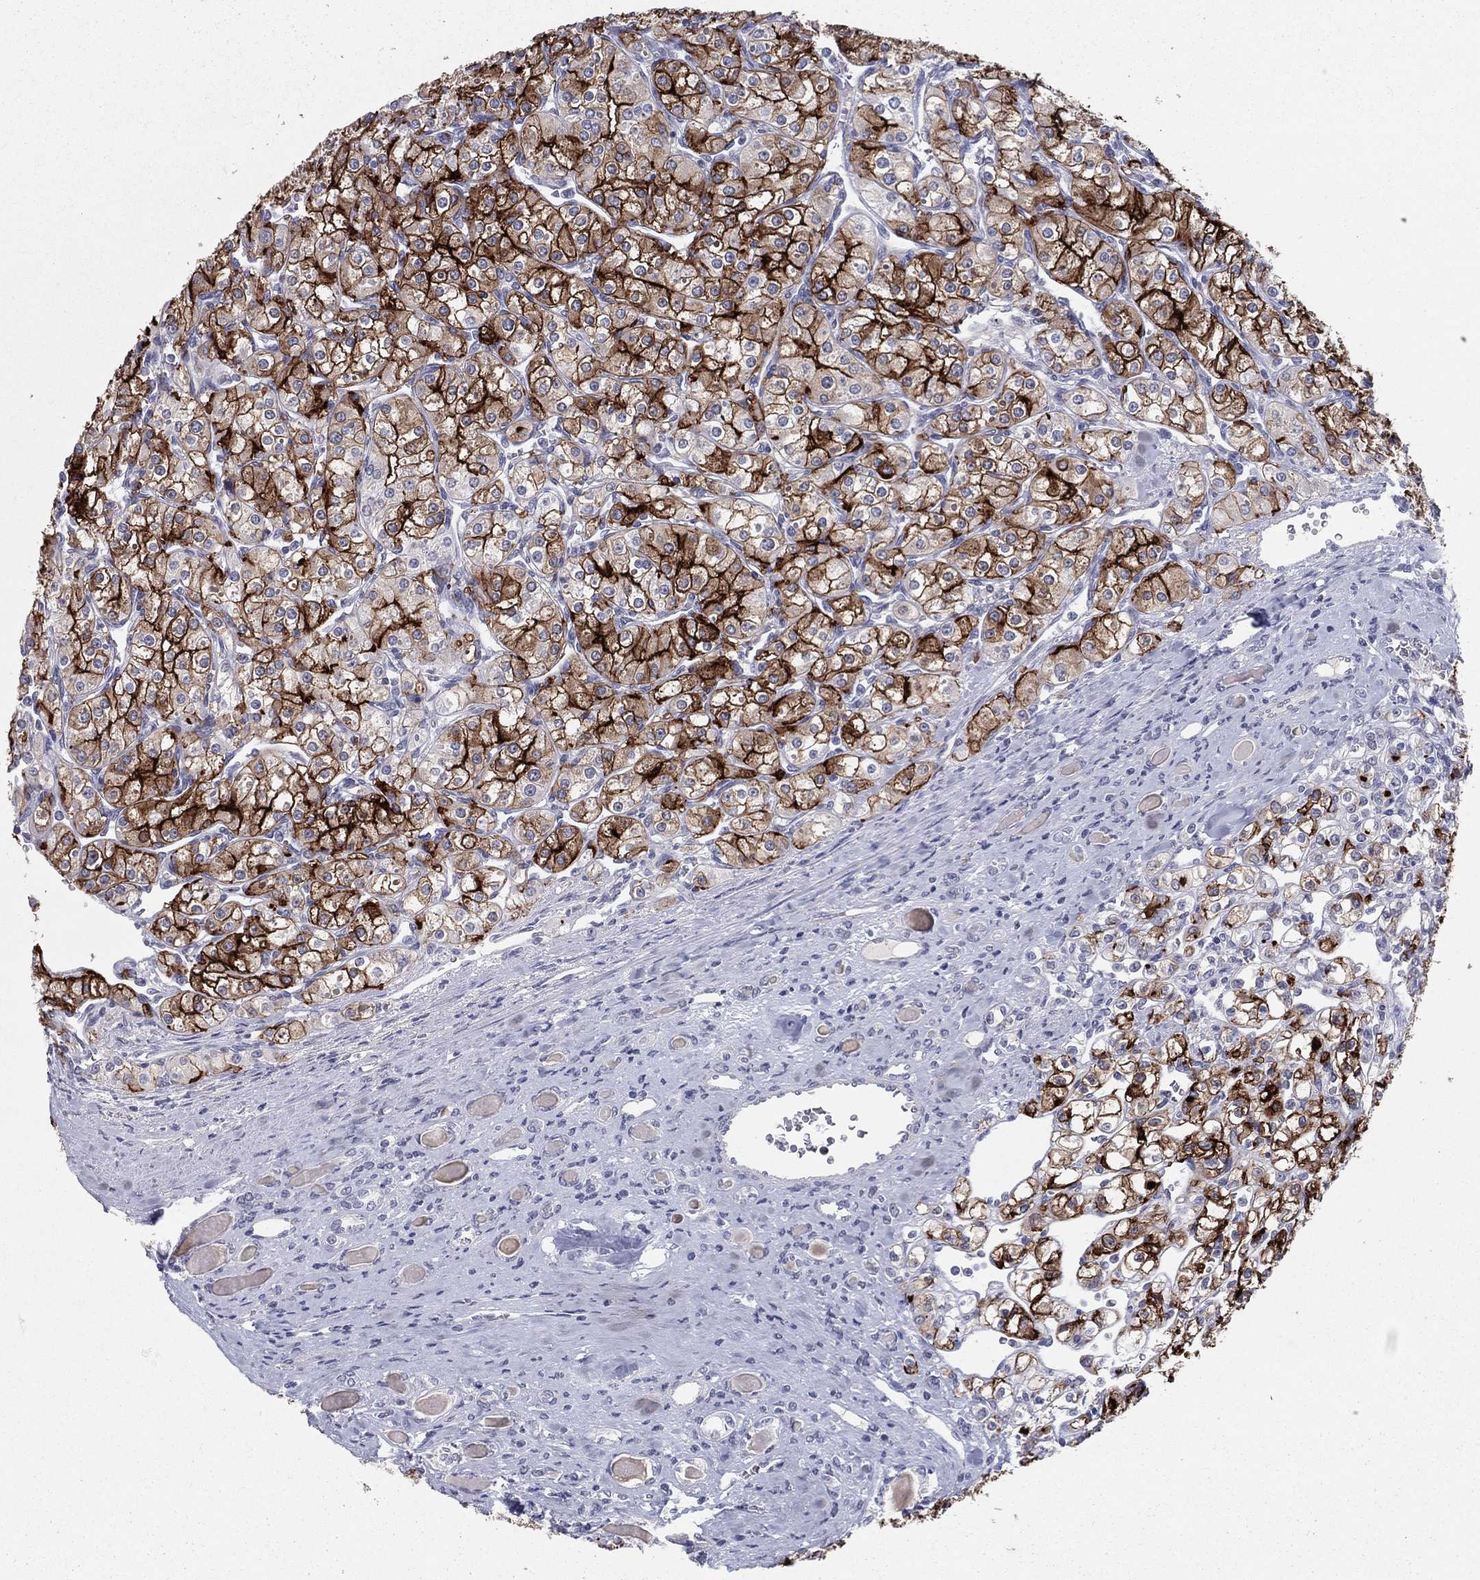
{"staining": {"intensity": "strong", "quantity": "25%-75%", "location": "cytoplasmic/membranous"}, "tissue": "renal cancer", "cell_type": "Tumor cells", "image_type": "cancer", "snomed": [{"axis": "morphology", "description": "Adenocarcinoma, NOS"}, {"axis": "topography", "description": "Kidney"}], "caption": "A brown stain labels strong cytoplasmic/membranous expression of a protein in human renal cancer tumor cells.", "gene": "ACE2", "patient": {"sex": "male", "age": 77}}